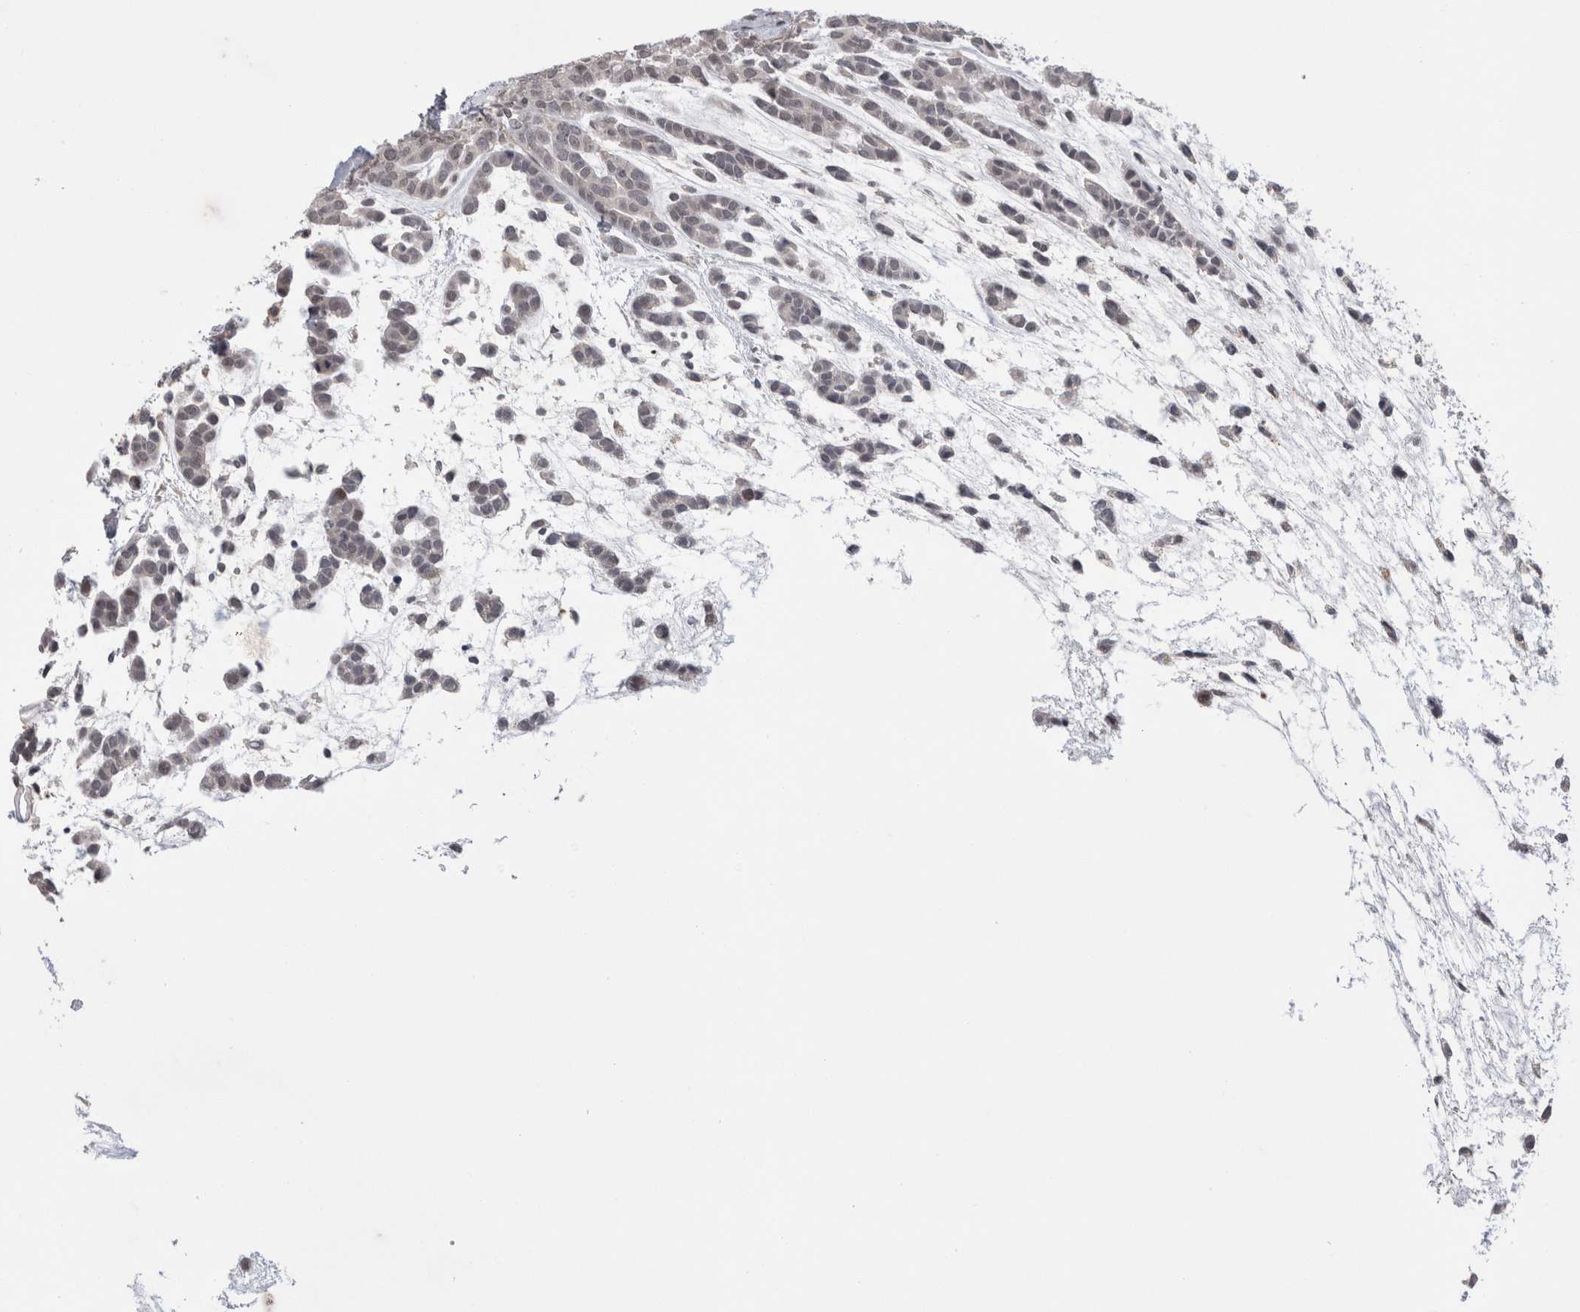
{"staining": {"intensity": "negative", "quantity": "none", "location": "none"}, "tissue": "head and neck cancer", "cell_type": "Tumor cells", "image_type": "cancer", "snomed": [{"axis": "morphology", "description": "Adenocarcinoma, NOS"}, {"axis": "morphology", "description": "Adenoma, NOS"}, {"axis": "topography", "description": "Head-Neck"}], "caption": "Protein analysis of head and neck cancer displays no significant staining in tumor cells.", "gene": "MTBP", "patient": {"sex": "female", "age": 55}}